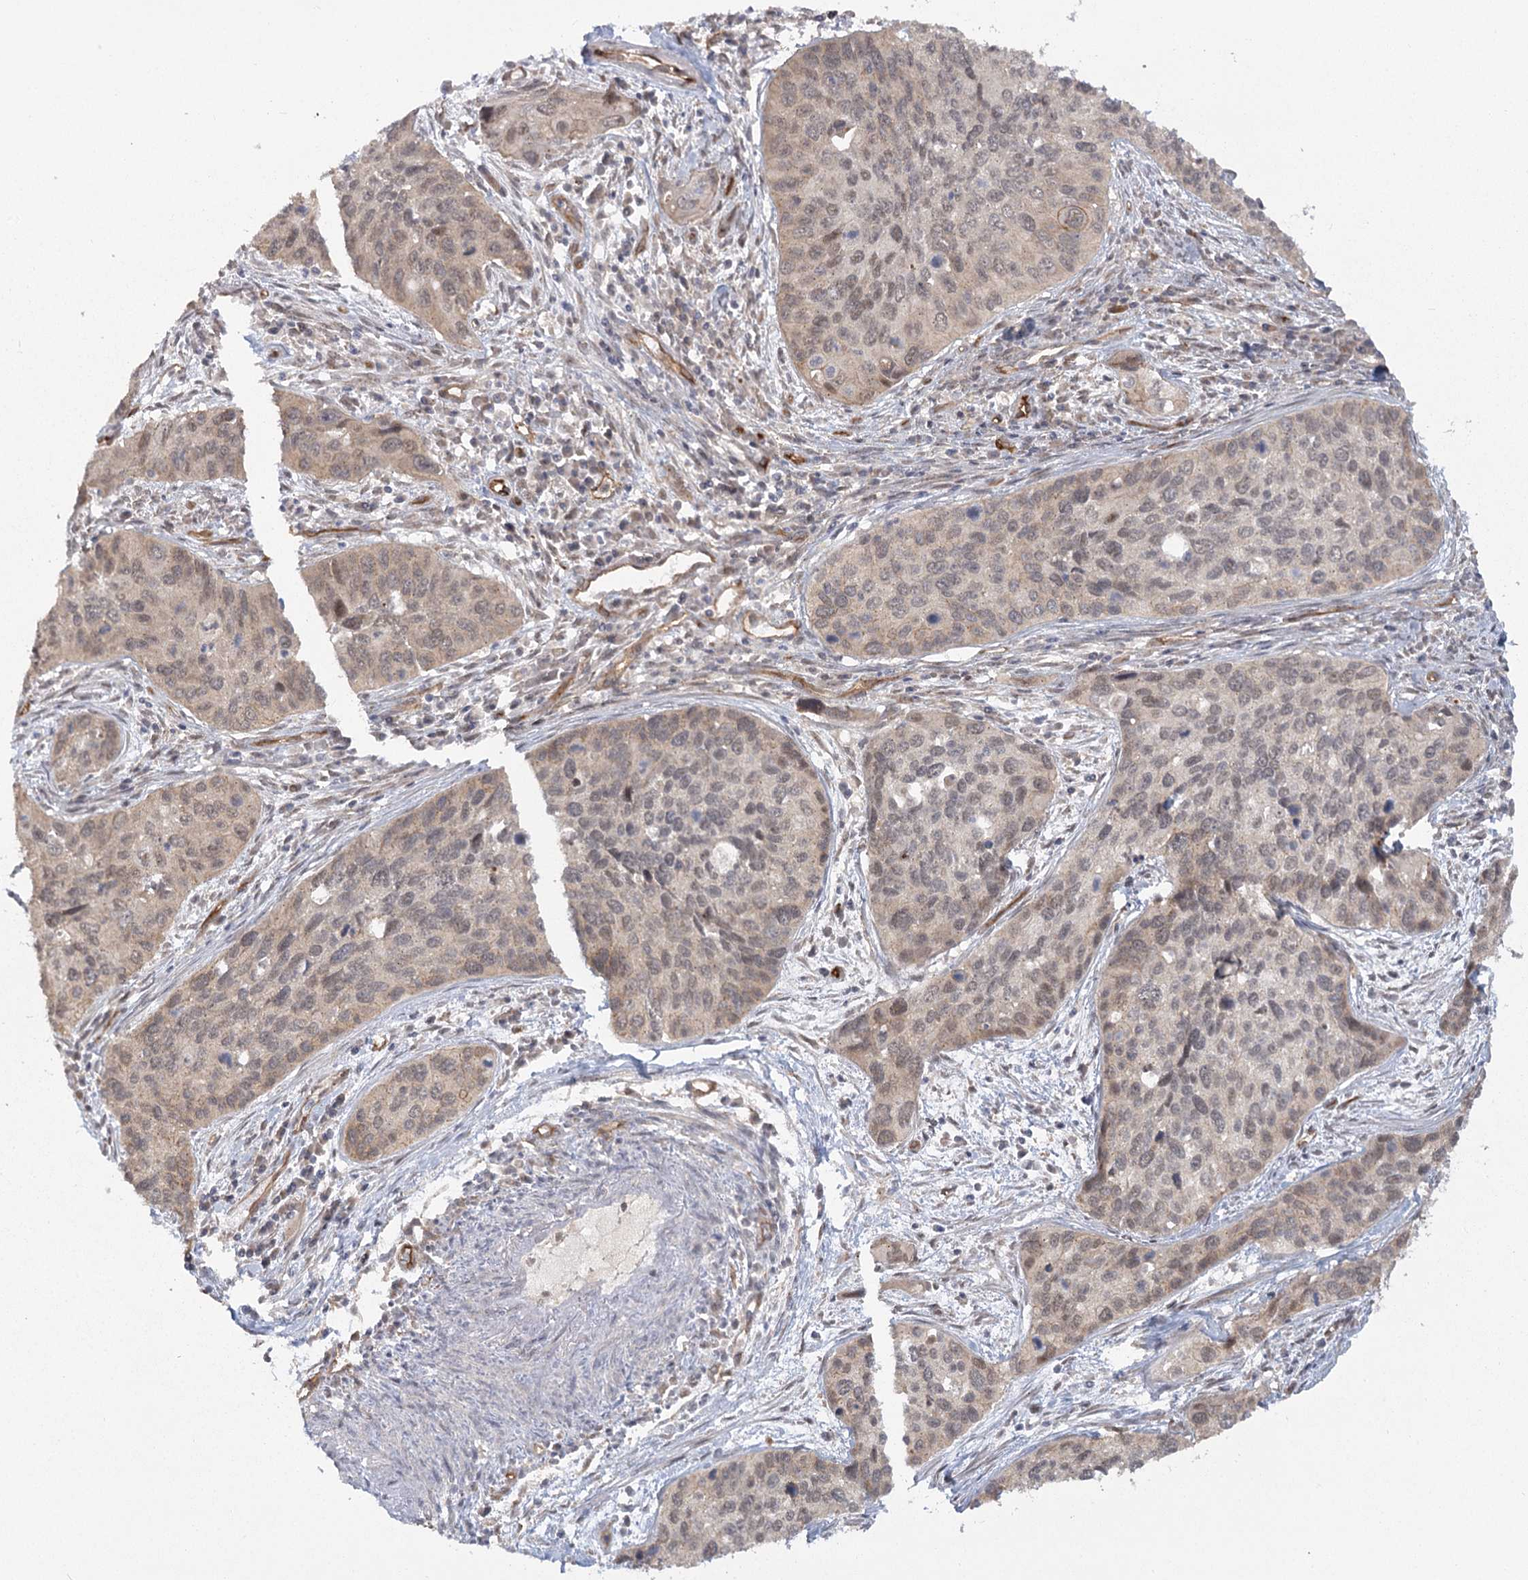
{"staining": {"intensity": "weak", "quantity": ">75%", "location": "cytoplasmic/membranous"}, "tissue": "cervical cancer", "cell_type": "Tumor cells", "image_type": "cancer", "snomed": [{"axis": "morphology", "description": "Squamous cell carcinoma, NOS"}, {"axis": "topography", "description": "Cervix"}], "caption": "Cervical cancer was stained to show a protein in brown. There is low levels of weak cytoplasmic/membranous positivity in approximately >75% of tumor cells.", "gene": "RPP14", "patient": {"sex": "female", "age": 55}}